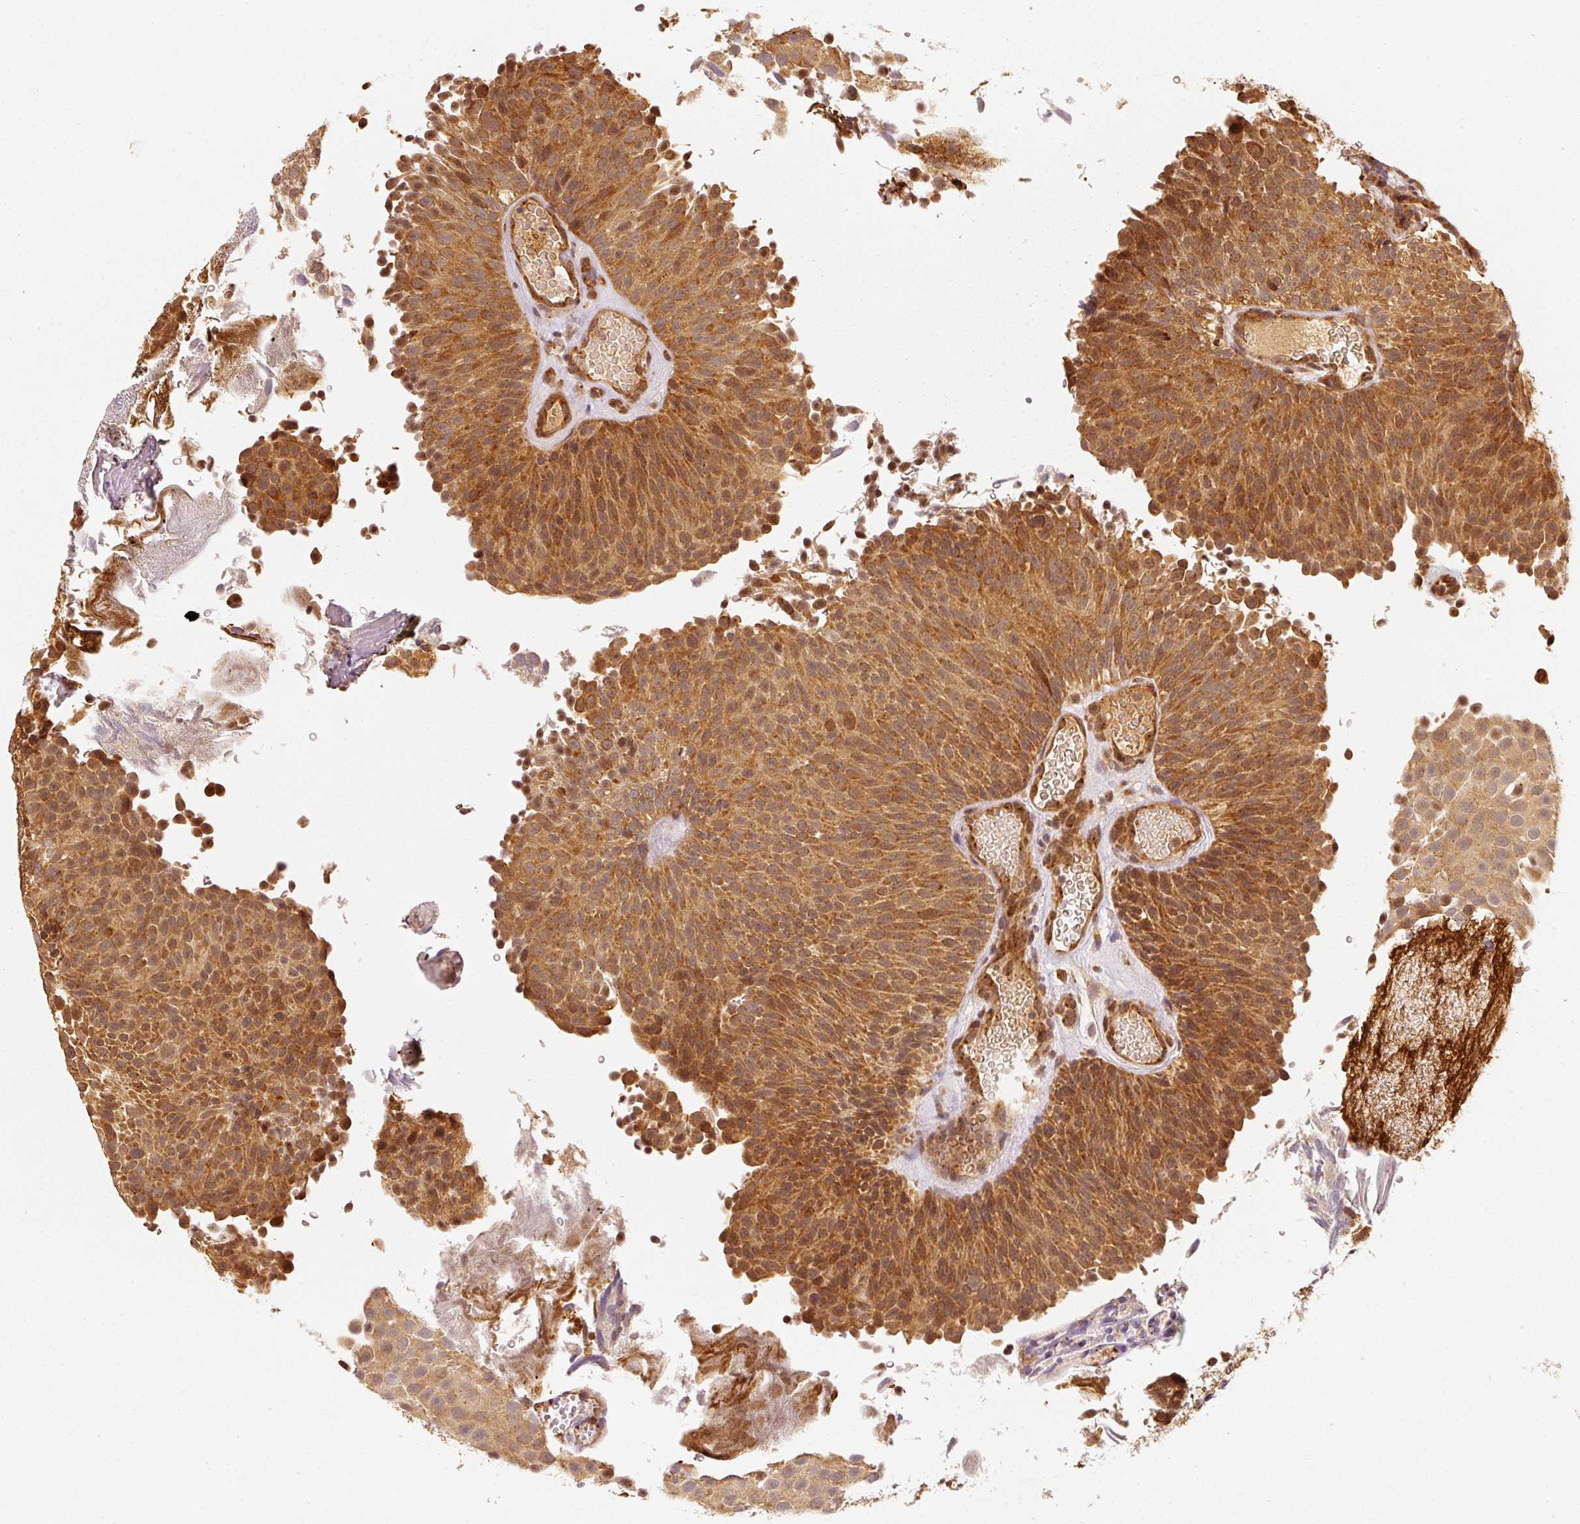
{"staining": {"intensity": "strong", "quantity": ">75%", "location": "cytoplasmic/membranous"}, "tissue": "urothelial cancer", "cell_type": "Tumor cells", "image_type": "cancer", "snomed": [{"axis": "morphology", "description": "Urothelial carcinoma, Low grade"}, {"axis": "topography", "description": "Urinary bladder"}], "caption": "Immunohistochemical staining of human urothelial cancer reveals high levels of strong cytoplasmic/membranous protein expression in about >75% of tumor cells.", "gene": "EEF1A2", "patient": {"sex": "male", "age": 78}}